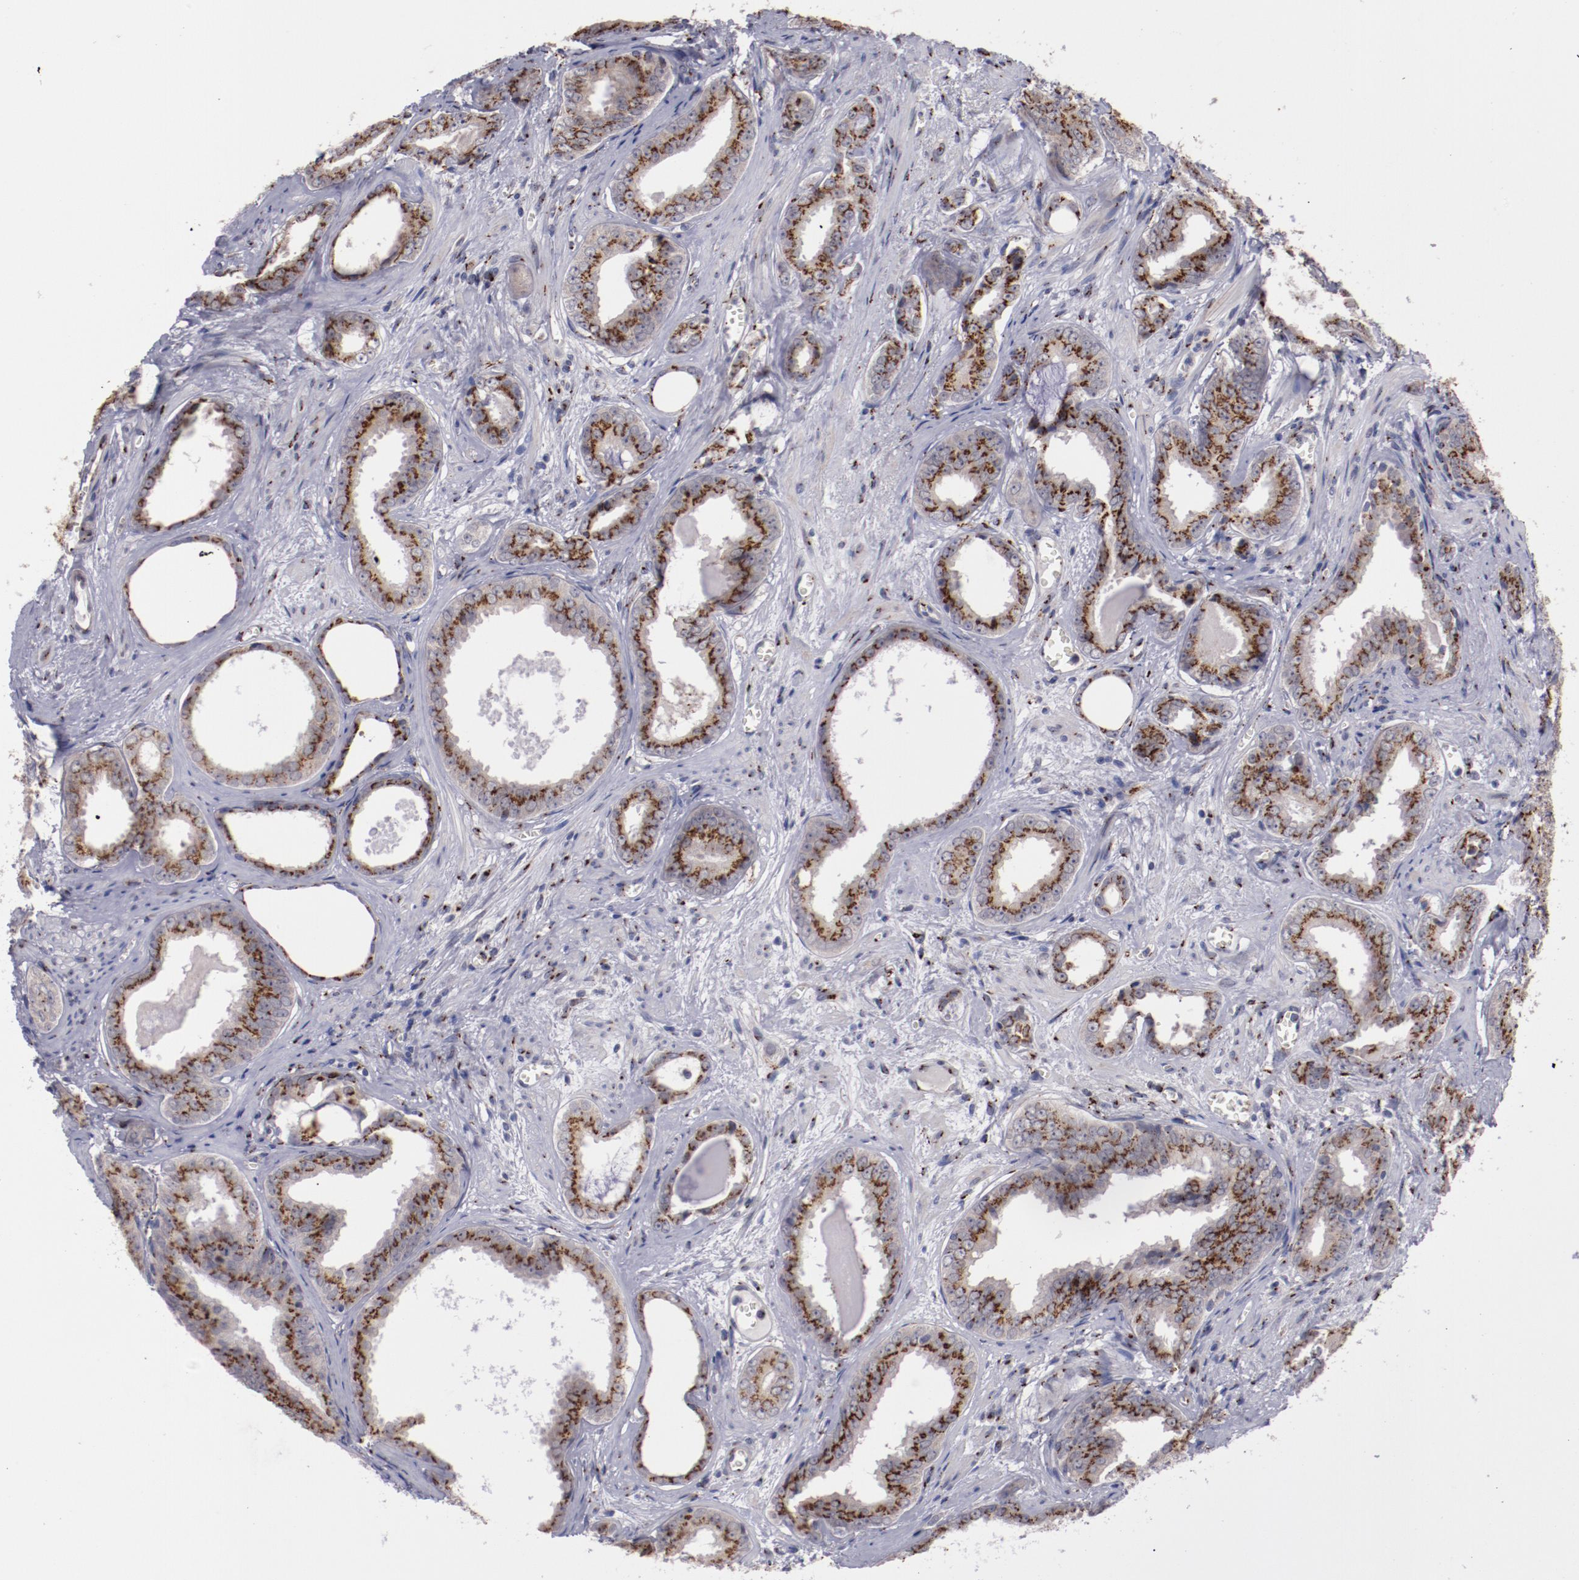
{"staining": {"intensity": "strong", "quantity": ">75%", "location": "cytoplasmic/membranous"}, "tissue": "prostate cancer", "cell_type": "Tumor cells", "image_type": "cancer", "snomed": [{"axis": "morphology", "description": "Adenocarcinoma, Medium grade"}, {"axis": "topography", "description": "Prostate"}], "caption": "Approximately >75% of tumor cells in human prostate cancer display strong cytoplasmic/membranous protein expression as visualized by brown immunohistochemical staining.", "gene": "GOLIM4", "patient": {"sex": "male", "age": 79}}